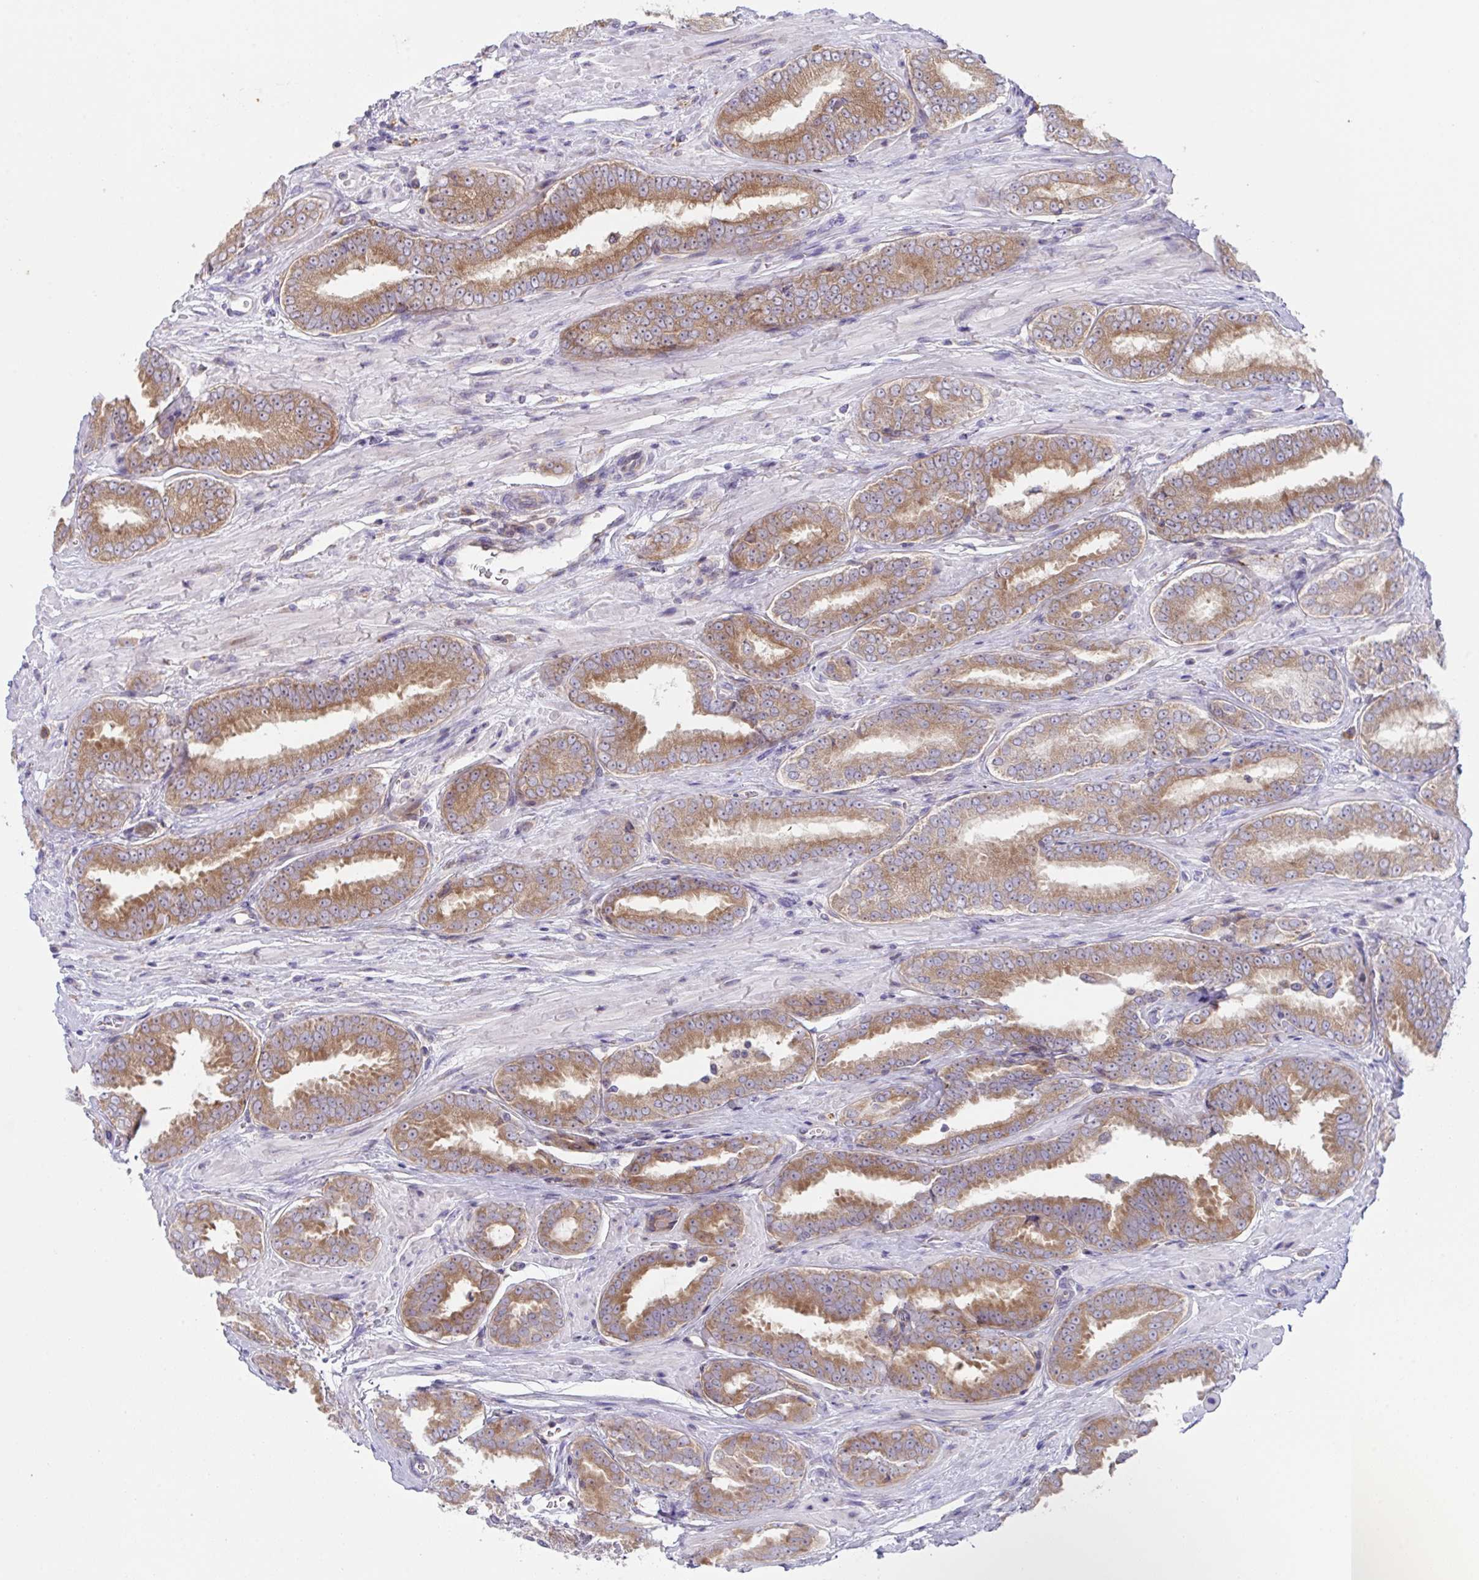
{"staining": {"intensity": "moderate", "quantity": ">75%", "location": "cytoplasmic/membranous"}, "tissue": "prostate cancer", "cell_type": "Tumor cells", "image_type": "cancer", "snomed": [{"axis": "morphology", "description": "Adenocarcinoma, High grade"}, {"axis": "topography", "description": "Prostate"}], "caption": "A photomicrograph of human prostate adenocarcinoma (high-grade) stained for a protein shows moderate cytoplasmic/membranous brown staining in tumor cells.", "gene": "FAU", "patient": {"sex": "male", "age": 72}}